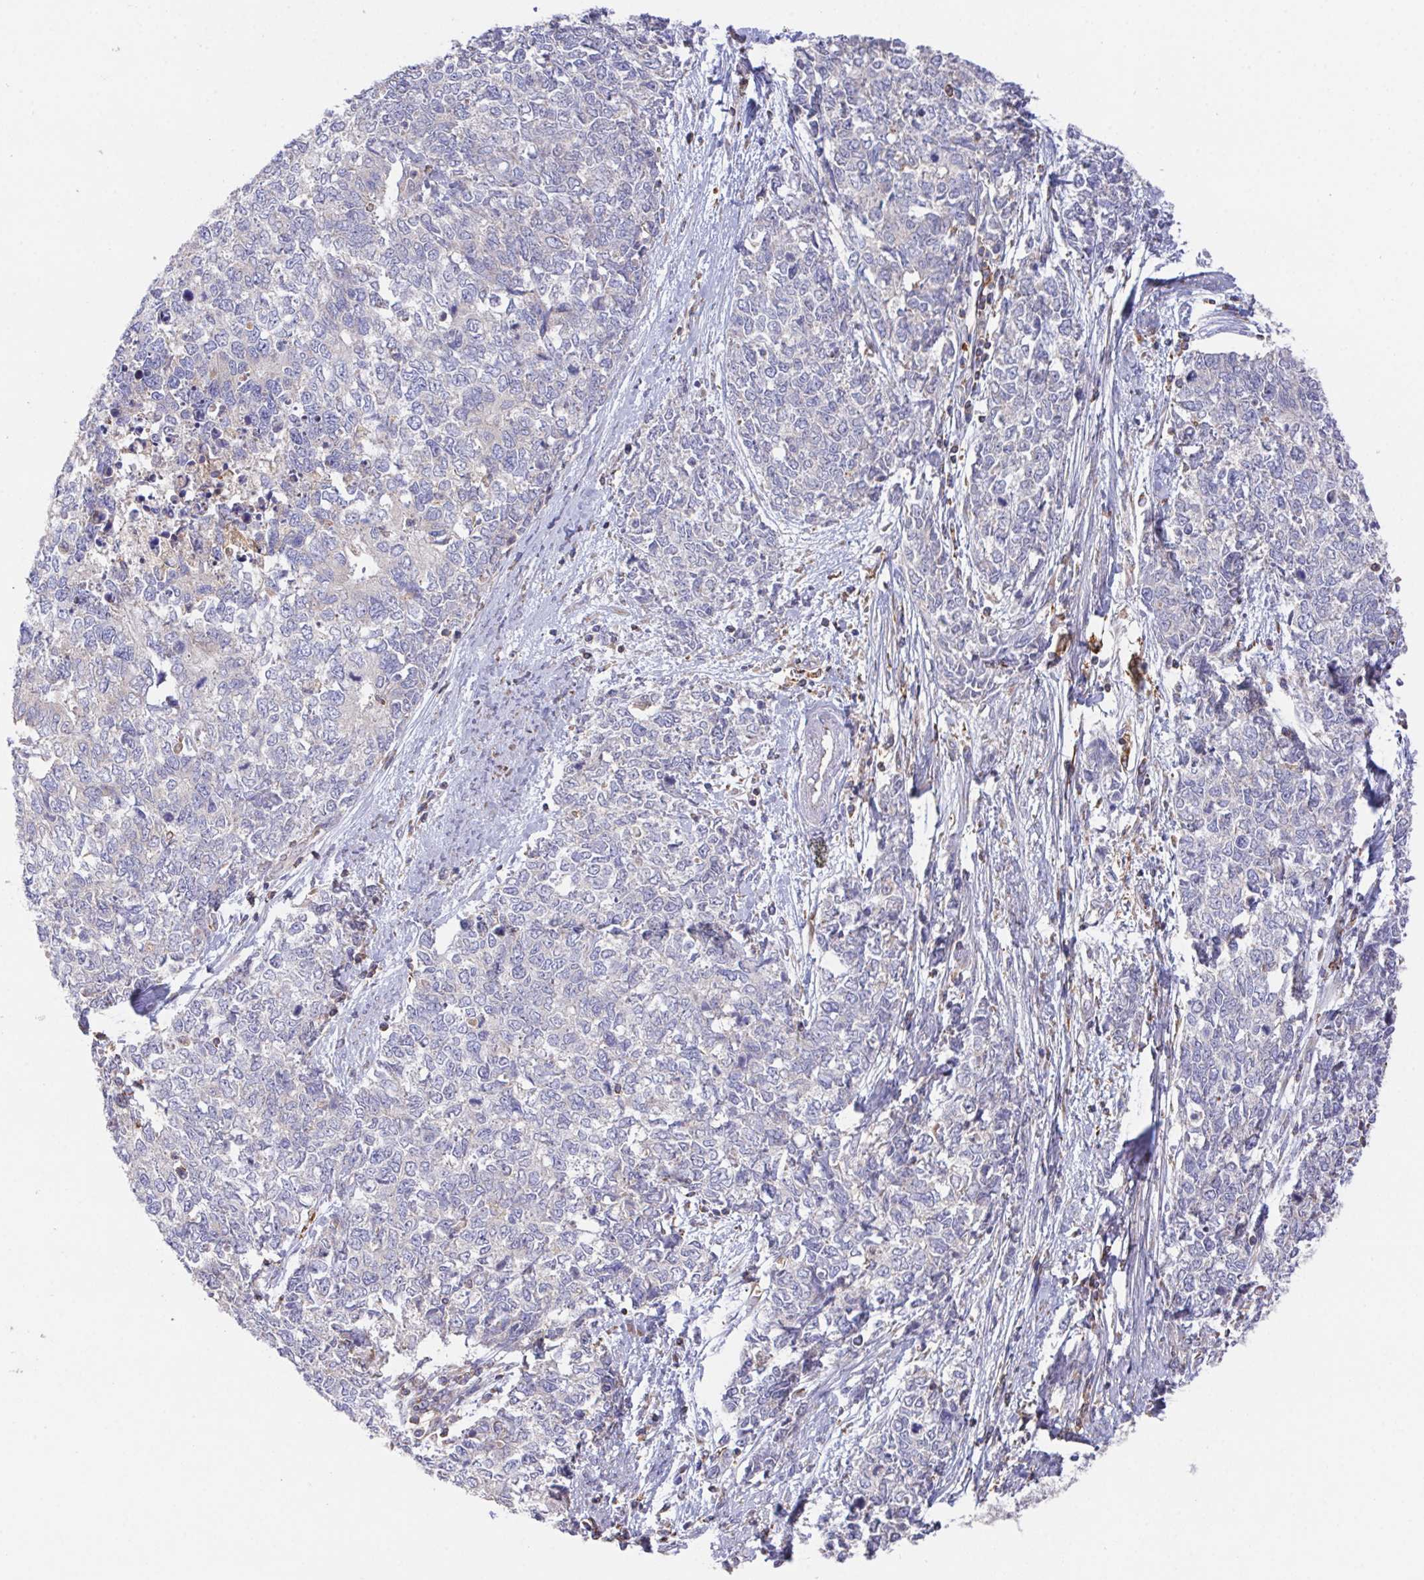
{"staining": {"intensity": "negative", "quantity": "none", "location": "none"}, "tissue": "cervical cancer", "cell_type": "Tumor cells", "image_type": "cancer", "snomed": [{"axis": "morphology", "description": "Adenocarcinoma, NOS"}, {"axis": "topography", "description": "Cervix"}], "caption": "Tumor cells are negative for brown protein staining in cervical cancer.", "gene": "FAM241A", "patient": {"sex": "female", "age": 63}}